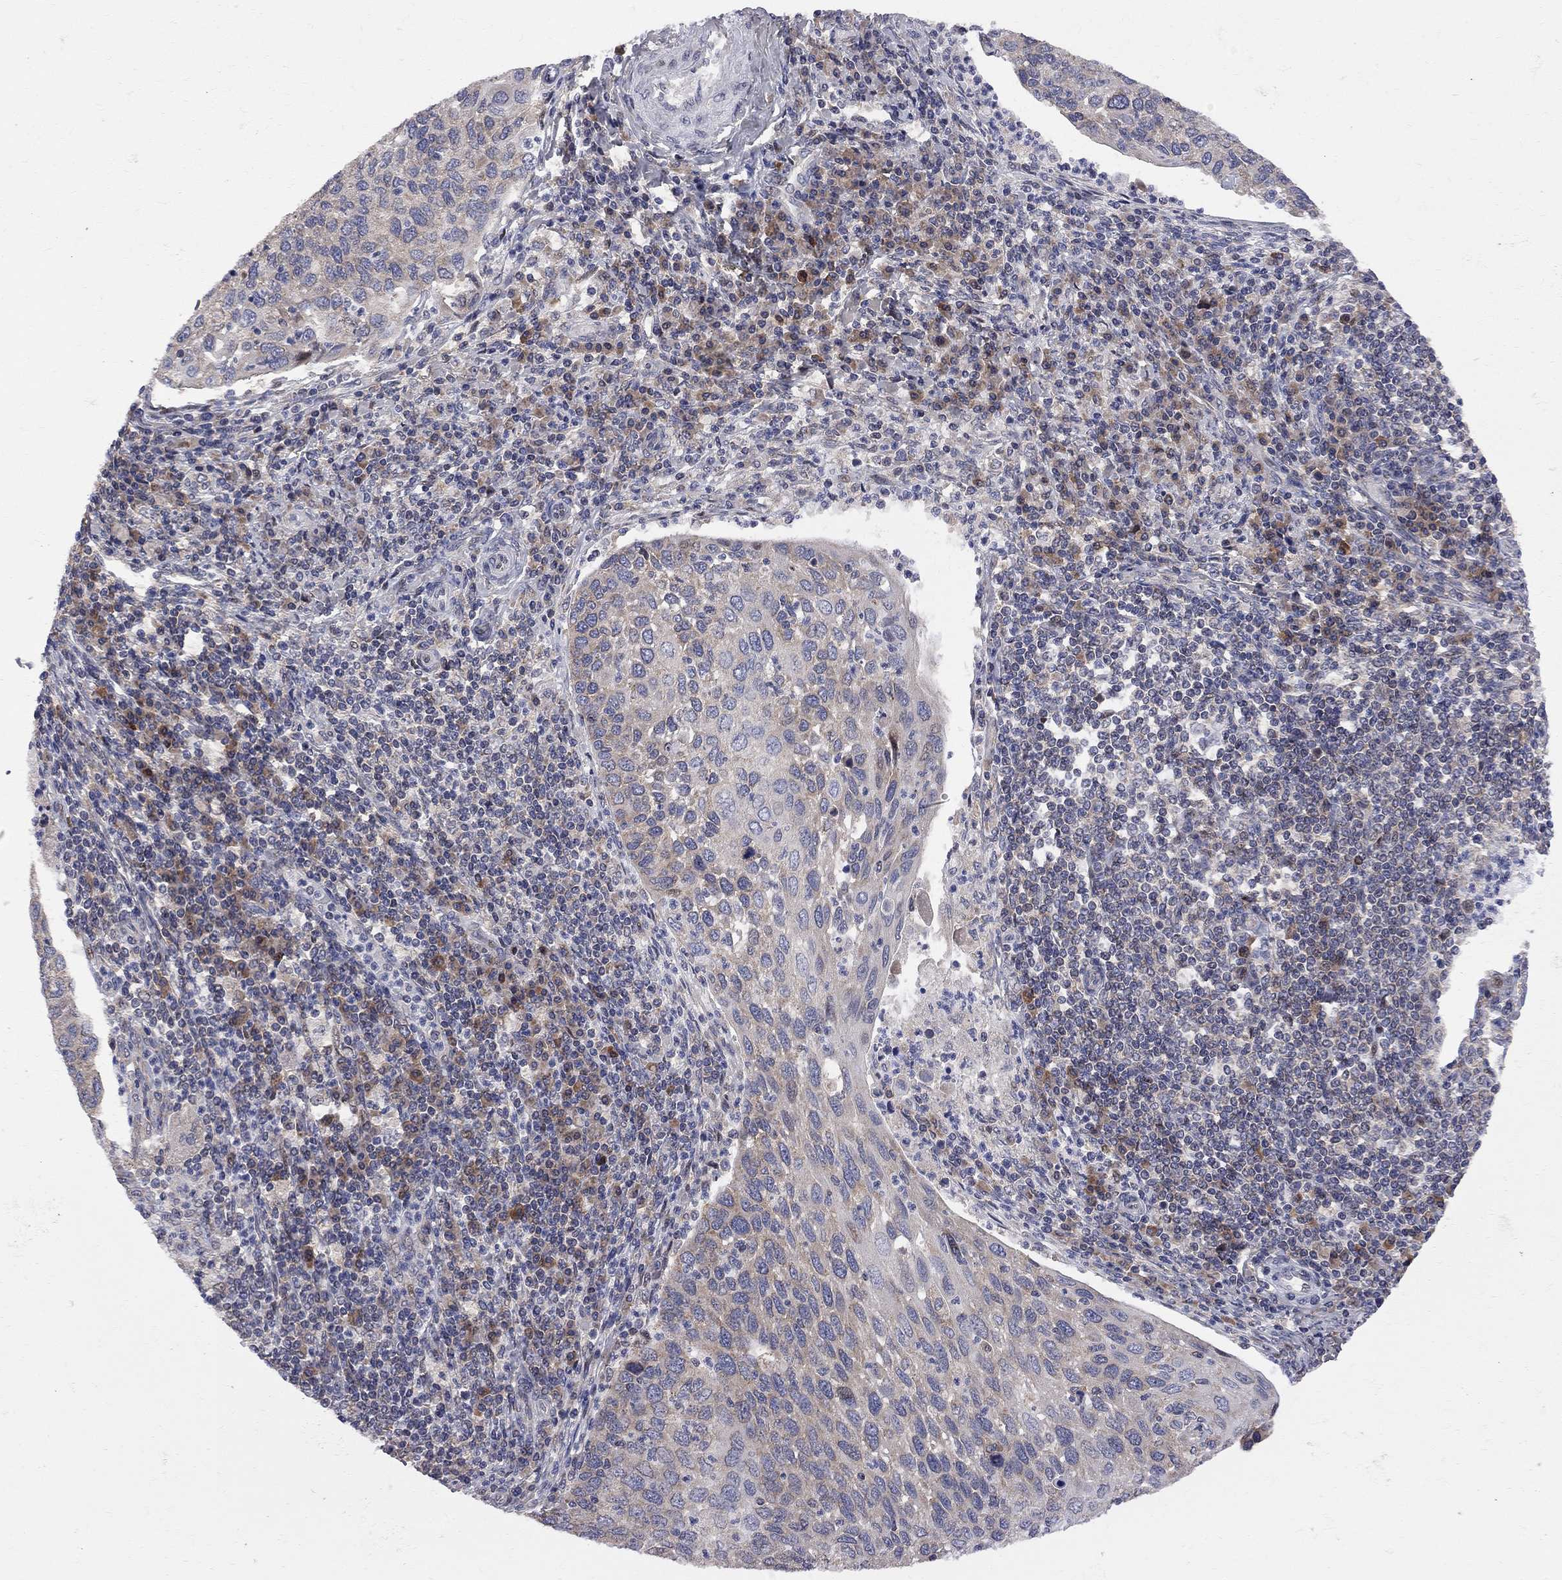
{"staining": {"intensity": "weak", "quantity": "<25%", "location": "cytoplasmic/membranous"}, "tissue": "cervical cancer", "cell_type": "Tumor cells", "image_type": "cancer", "snomed": [{"axis": "morphology", "description": "Squamous cell carcinoma, NOS"}, {"axis": "topography", "description": "Cervix"}], "caption": "Tumor cells show no significant protein staining in cervical cancer (squamous cell carcinoma).", "gene": "CNOT11", "patient": {"sex": "female", "age": 54}}